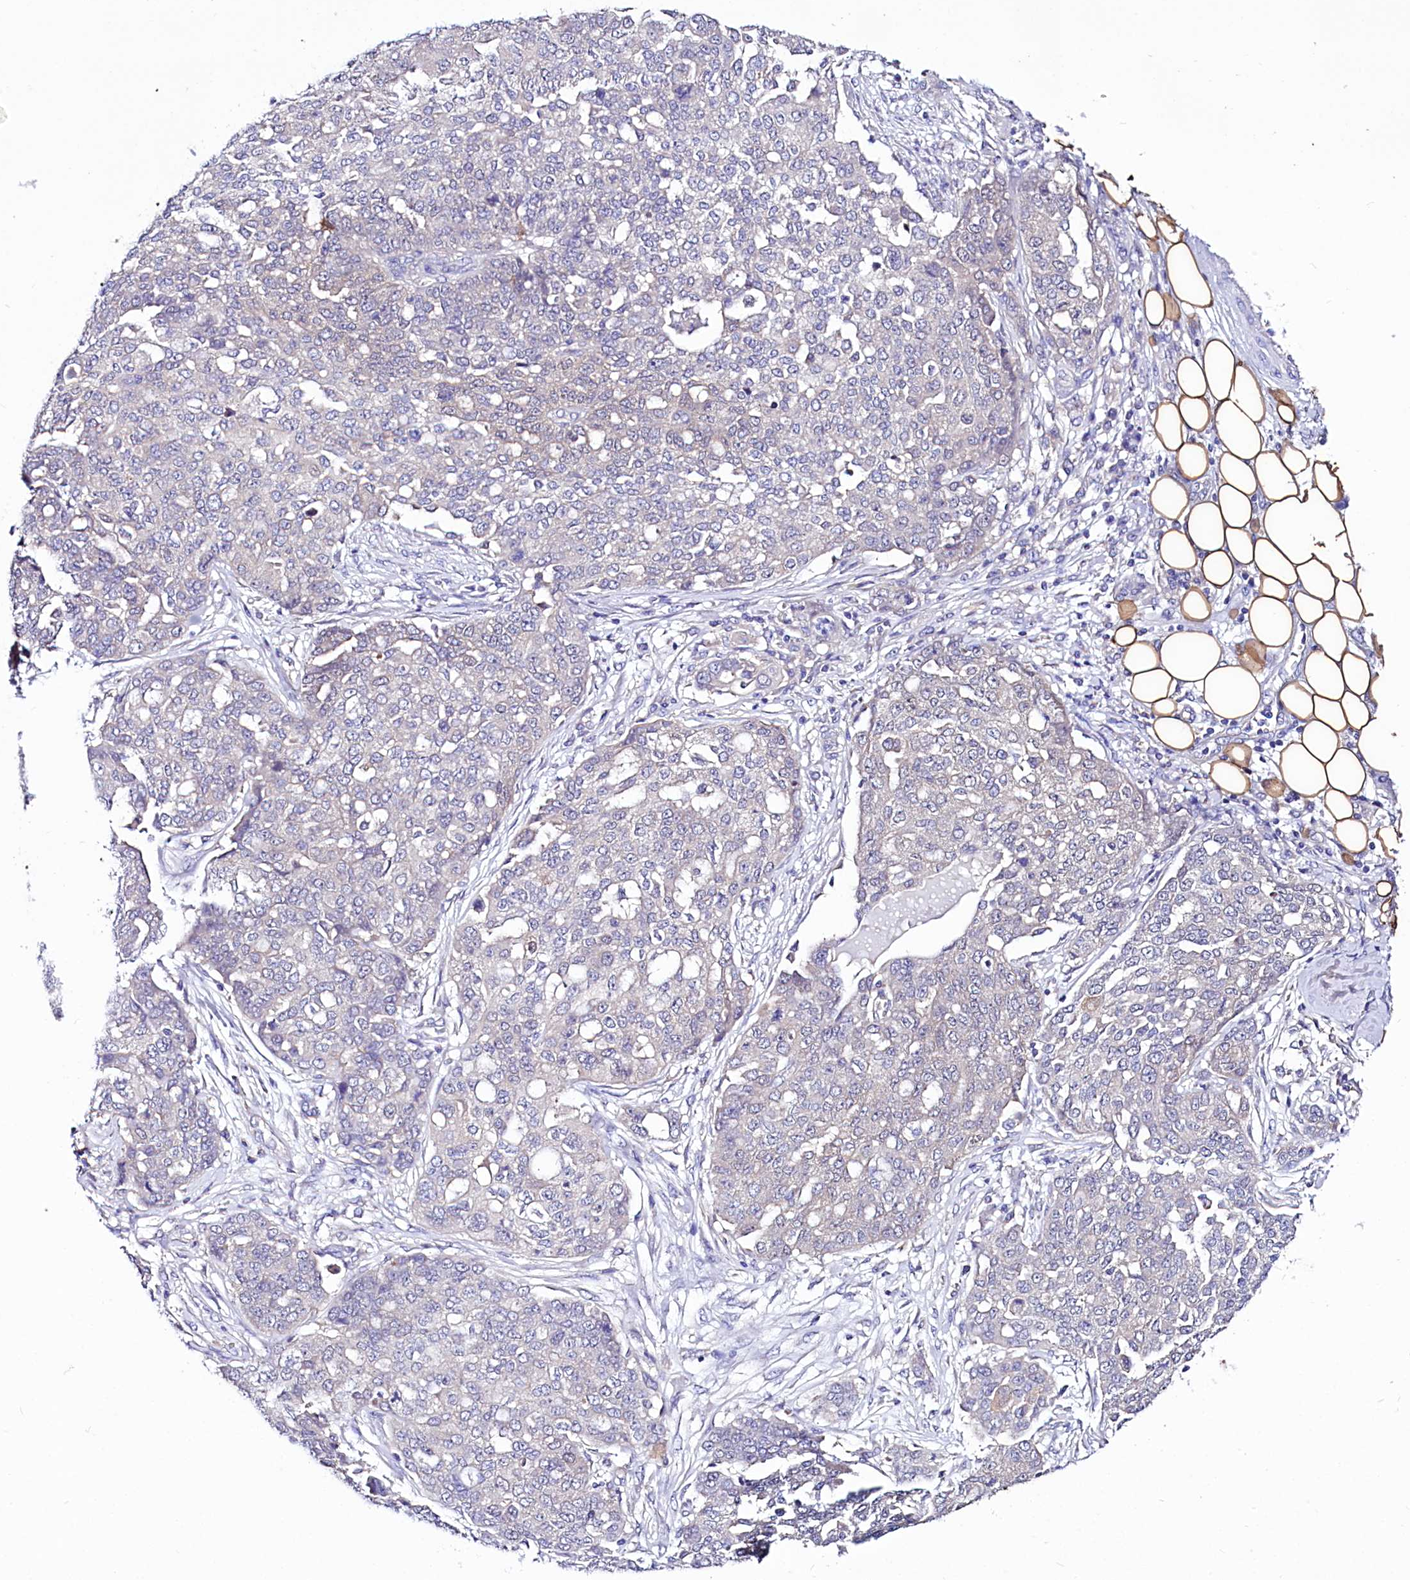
{"staining": {"intensity": "negative", "quantity": "none", "location": "none"}, "tissue": "ovarian cancer", "cell_type": "Tumor cells", "image_type": "cancer", "snomed": [{"axis": "morphology", "description": "Cystadenocarcinoma, serous, NOS"}, {"axis": "topography", "description": "Soft tissue"}, {"axis": "topography", "description": "Ovary"}], "caption": "Human ovarian cancer (serous cystadenocarcinoma) stained for a protein using IHC demonstrates no positivity in tumor cells.", "gene": "ABHD5", "patient": {"sex": "female", "age": 57}}